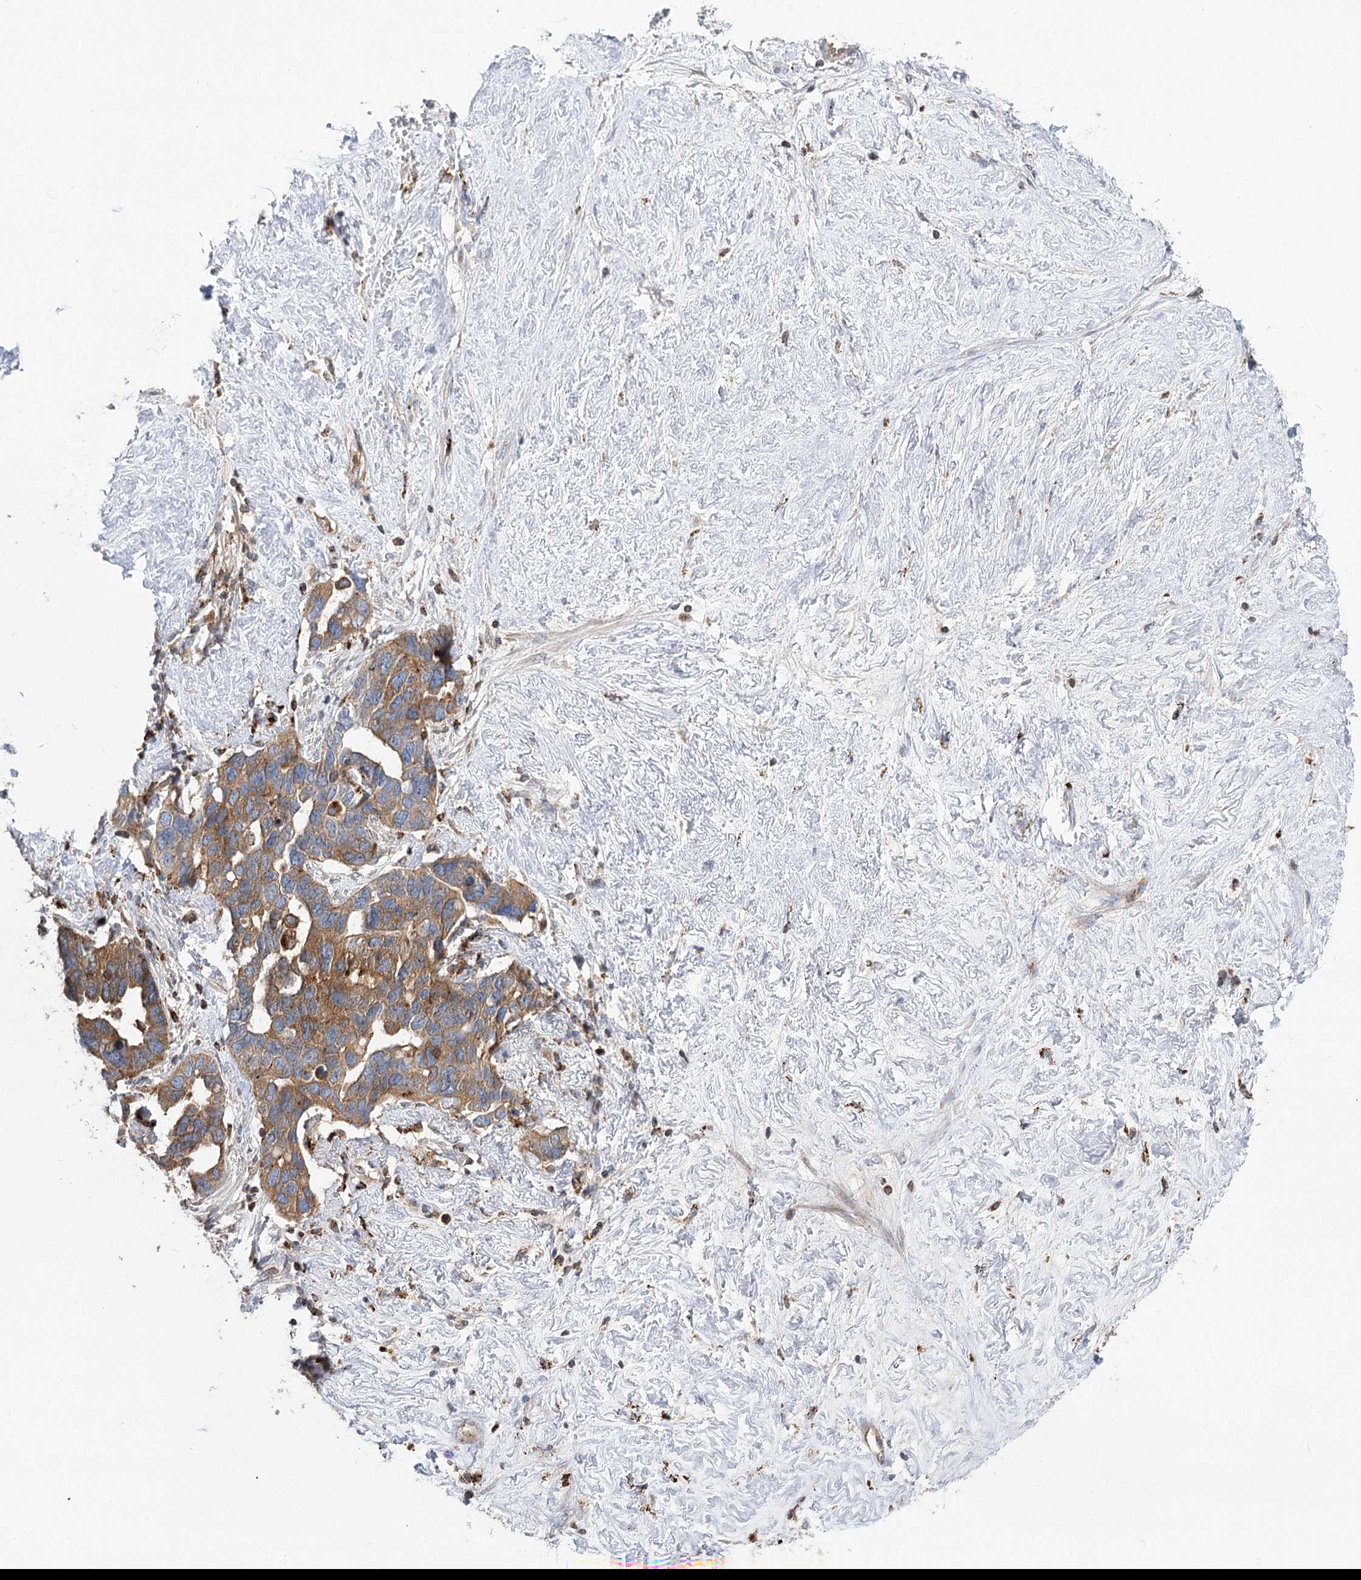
{"staining": {"intensity": "moderate", "quantity": ">75%", "location": "cytoplasmic/membranous"}, "tissue": "ovarian cancer", "cell_type": "Tumor cells", "image_type": "cancer", "snomed": [{"axis": "morphology", "description": "Cystadenocarcinoma, serous, NOS"}, {"axis": "topography", "description": "Ovary"}], "caption": "Ovarian serous cystadenocarcinoma tissue reveals moderate cytoplasmic/membranous positivity in about >75% of tumor cells, visualized by immunohistochemistry.", "gene": "VPS37B", "patient": {"sex": "female", "age": 54}}